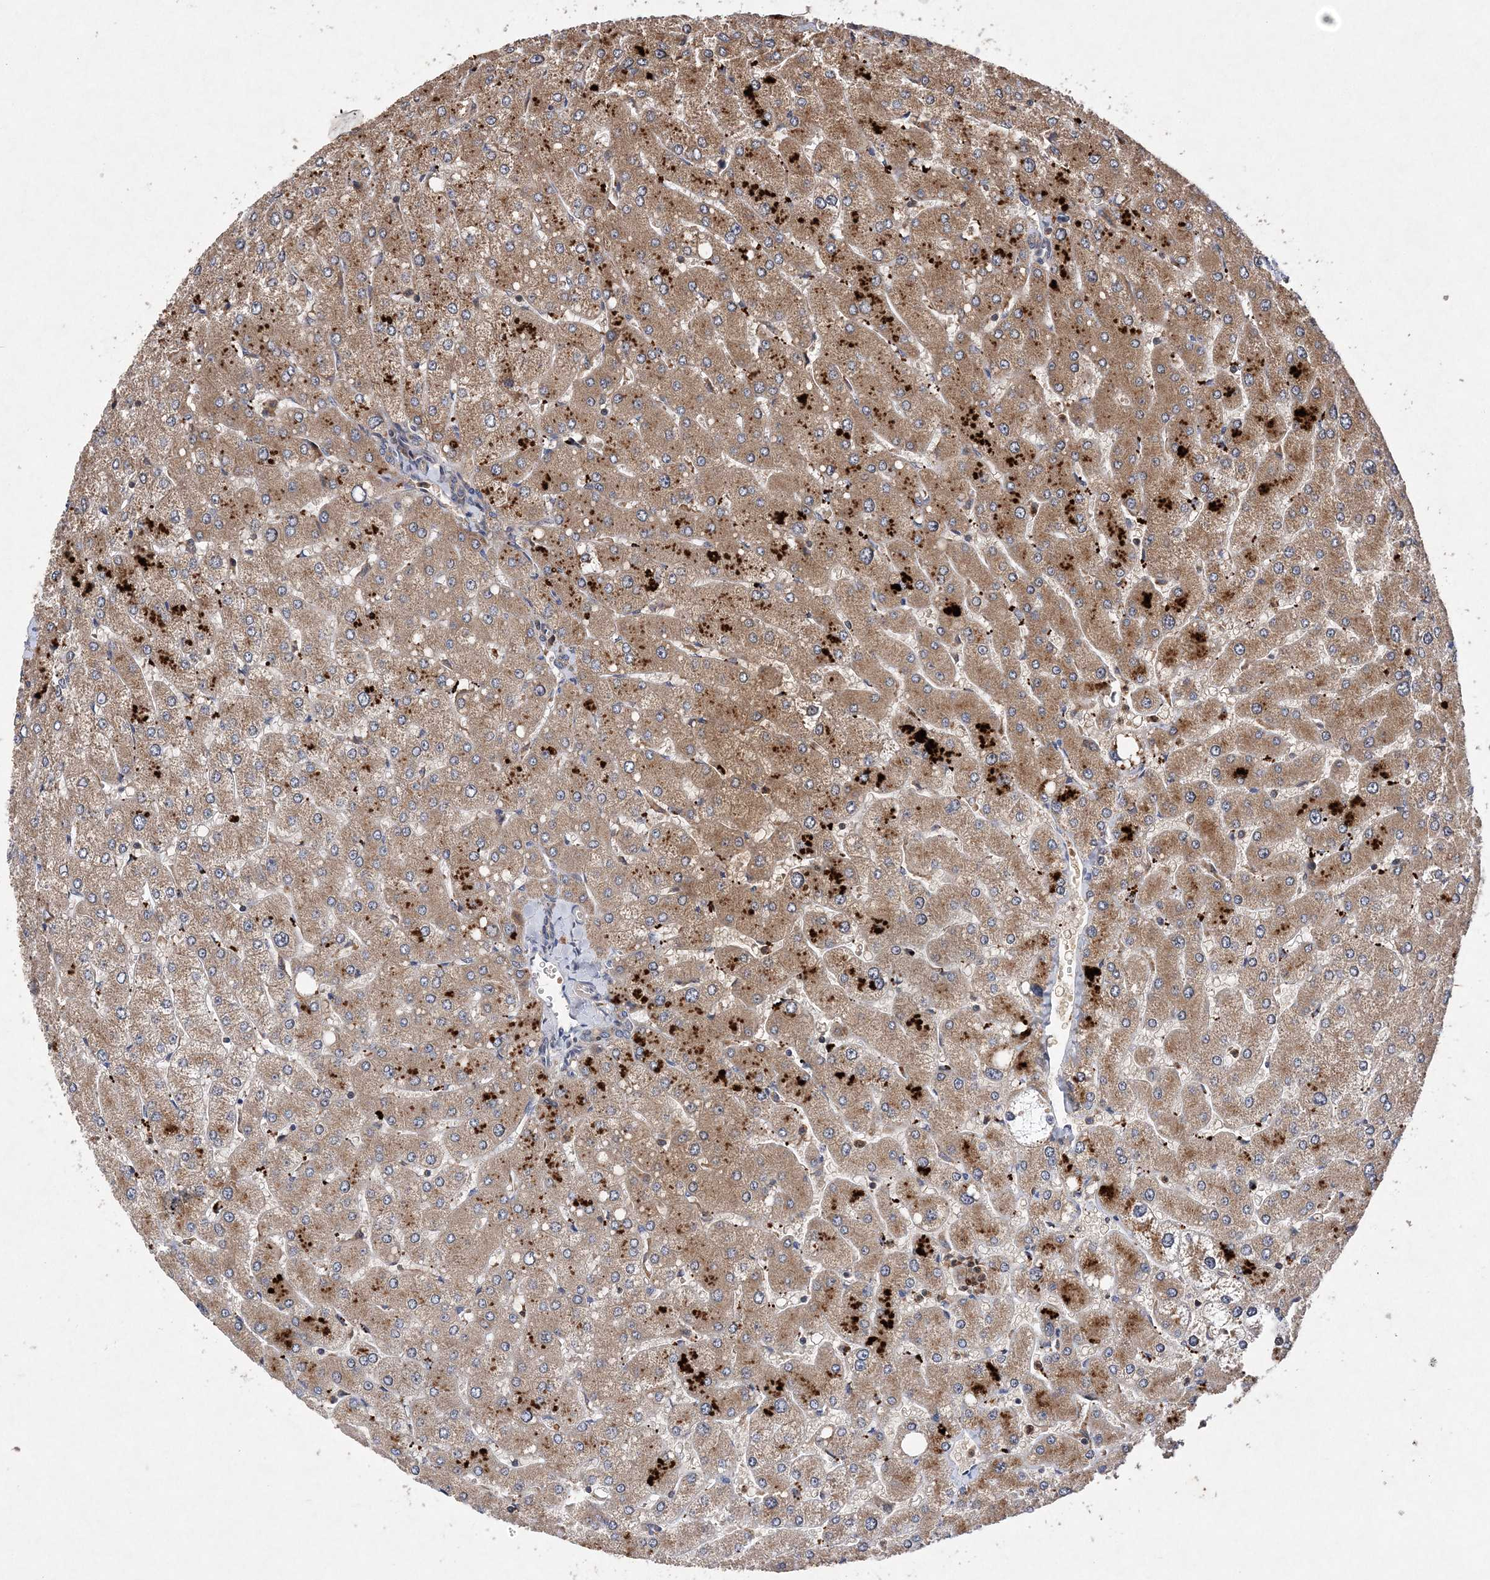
{"staining": {"intensity": "negative", "quantity": "none", "location": "none"}, "tissue": "liver", "cell_type": "Cholangiocytes", "image_type": "normal", "snomed": [{"axis": "morphology", "description": "Normal tissue, NOS"}, {"axis": "topography", "description": "Liver"}], "caption": "Immunohistochemical staining of unremarkable liver exhibits no significant expression in cholangiocytes.", "gene": "PROSER1", "patient": {"sex": "male", "age": 55}}